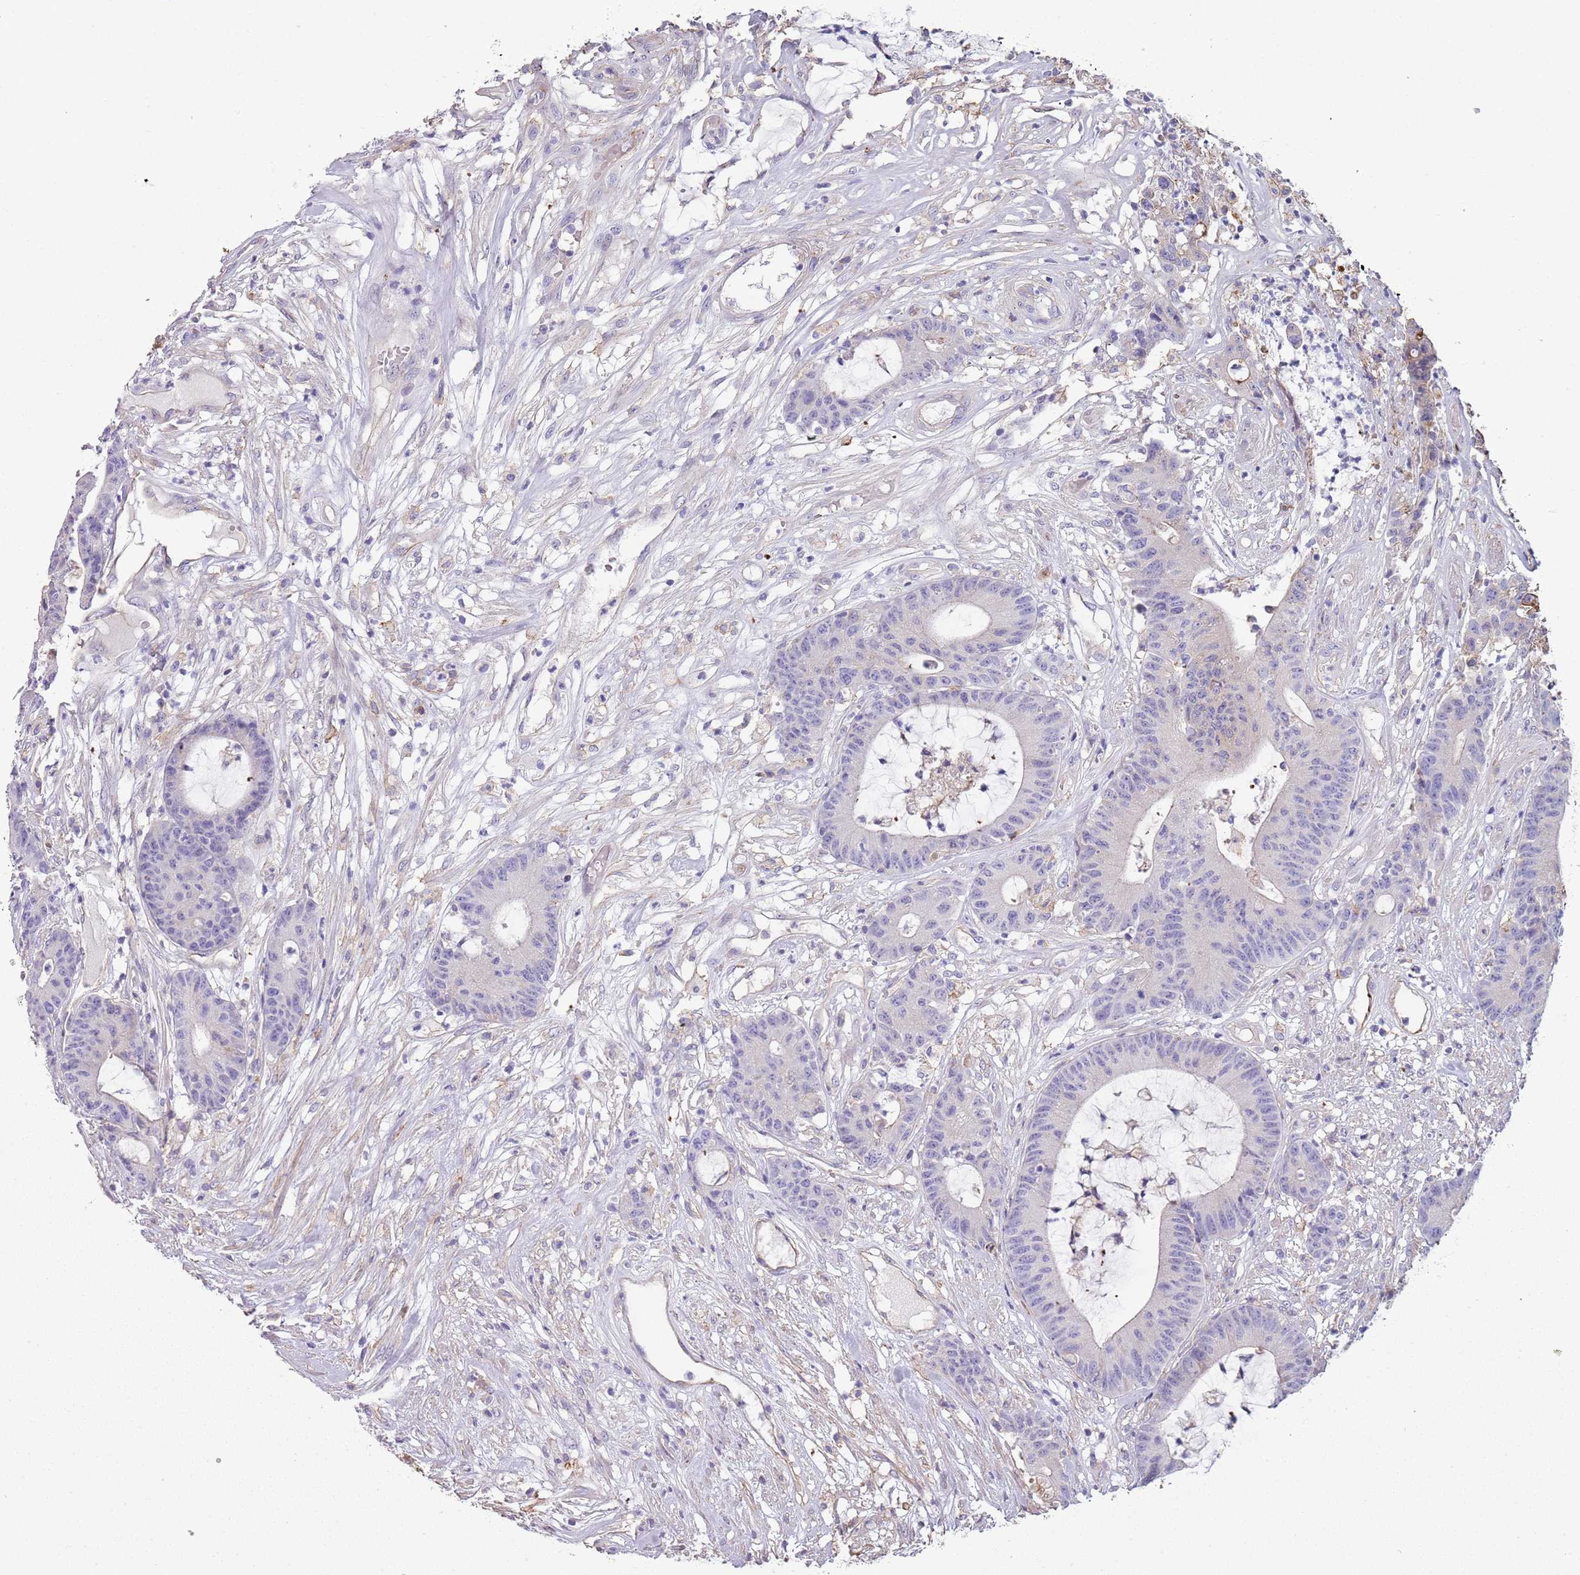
{"staining": {"intensity": "weak", "quantity": "<25%", "location": "cytoplasmic/membranous"}, "tissue": "colorectal cancer", "cell_type": "Tumor cells", "image_type": "cancer", "snomed": [{"axis": "morphology", "description": "Adenocarcinoma, NOS"}, {"axis": "topography", "description": "Colon"}], "caption": "This is an immunohistochemistry (IHC) image of adenocarcinoma (colorectal). There is no positivity in tumor cells.", "gene": "NBPF3", "patient": {"sex": "female", "age": 84}}